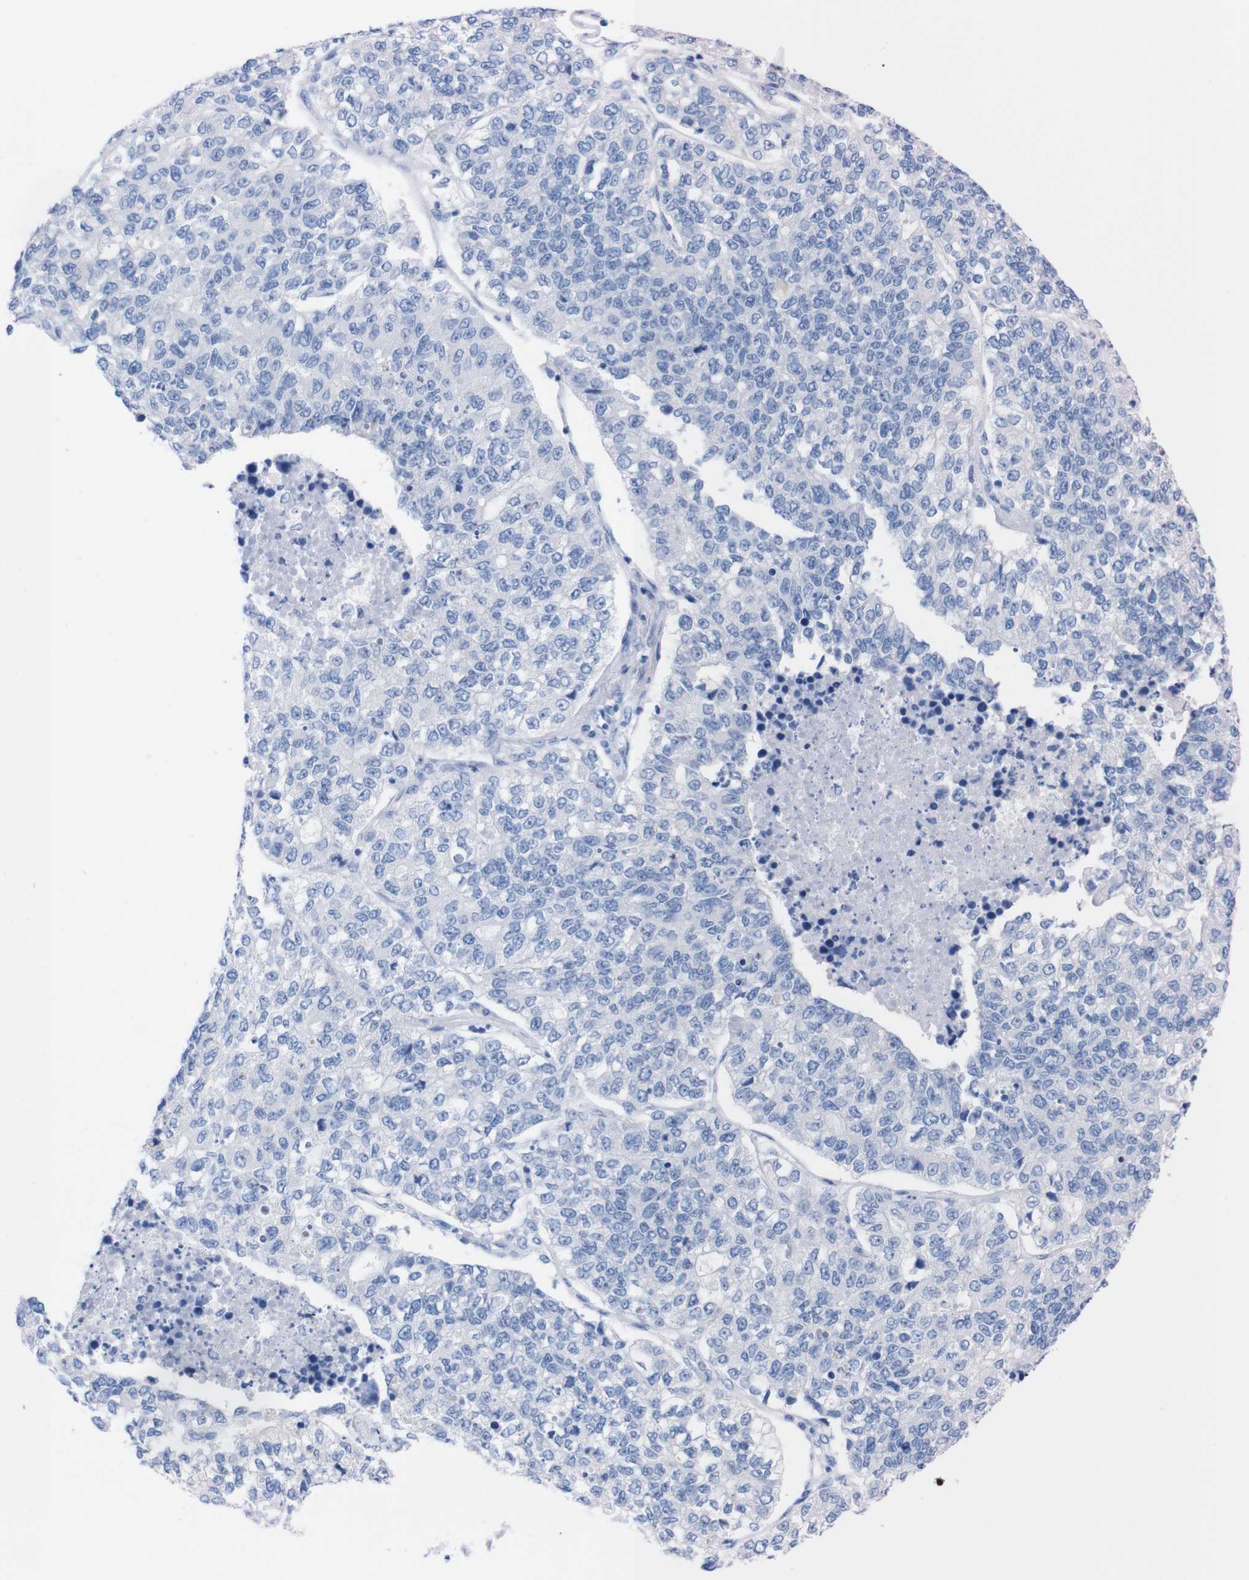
{"staining": {"intensity": "negative", "quantity": "none", "location": "none"}, "tissue": "lung cancer", "cell_type": "Tumor cells", "image_type": "cancer", "snomed": [{"axis": "morphology", "description": "Adenocarcinoma, NOS"}, {"axis": "topography", "description": "Lung"}], "caption": "Immunohistochemistry (IHC) micrograph of human lung cancer (adenocarcinoma) stained for a protein (brown), which reveals no staining in tumor cells.", "gene": "P2RY12", "patient": {"sex": "male", "age": 49}}